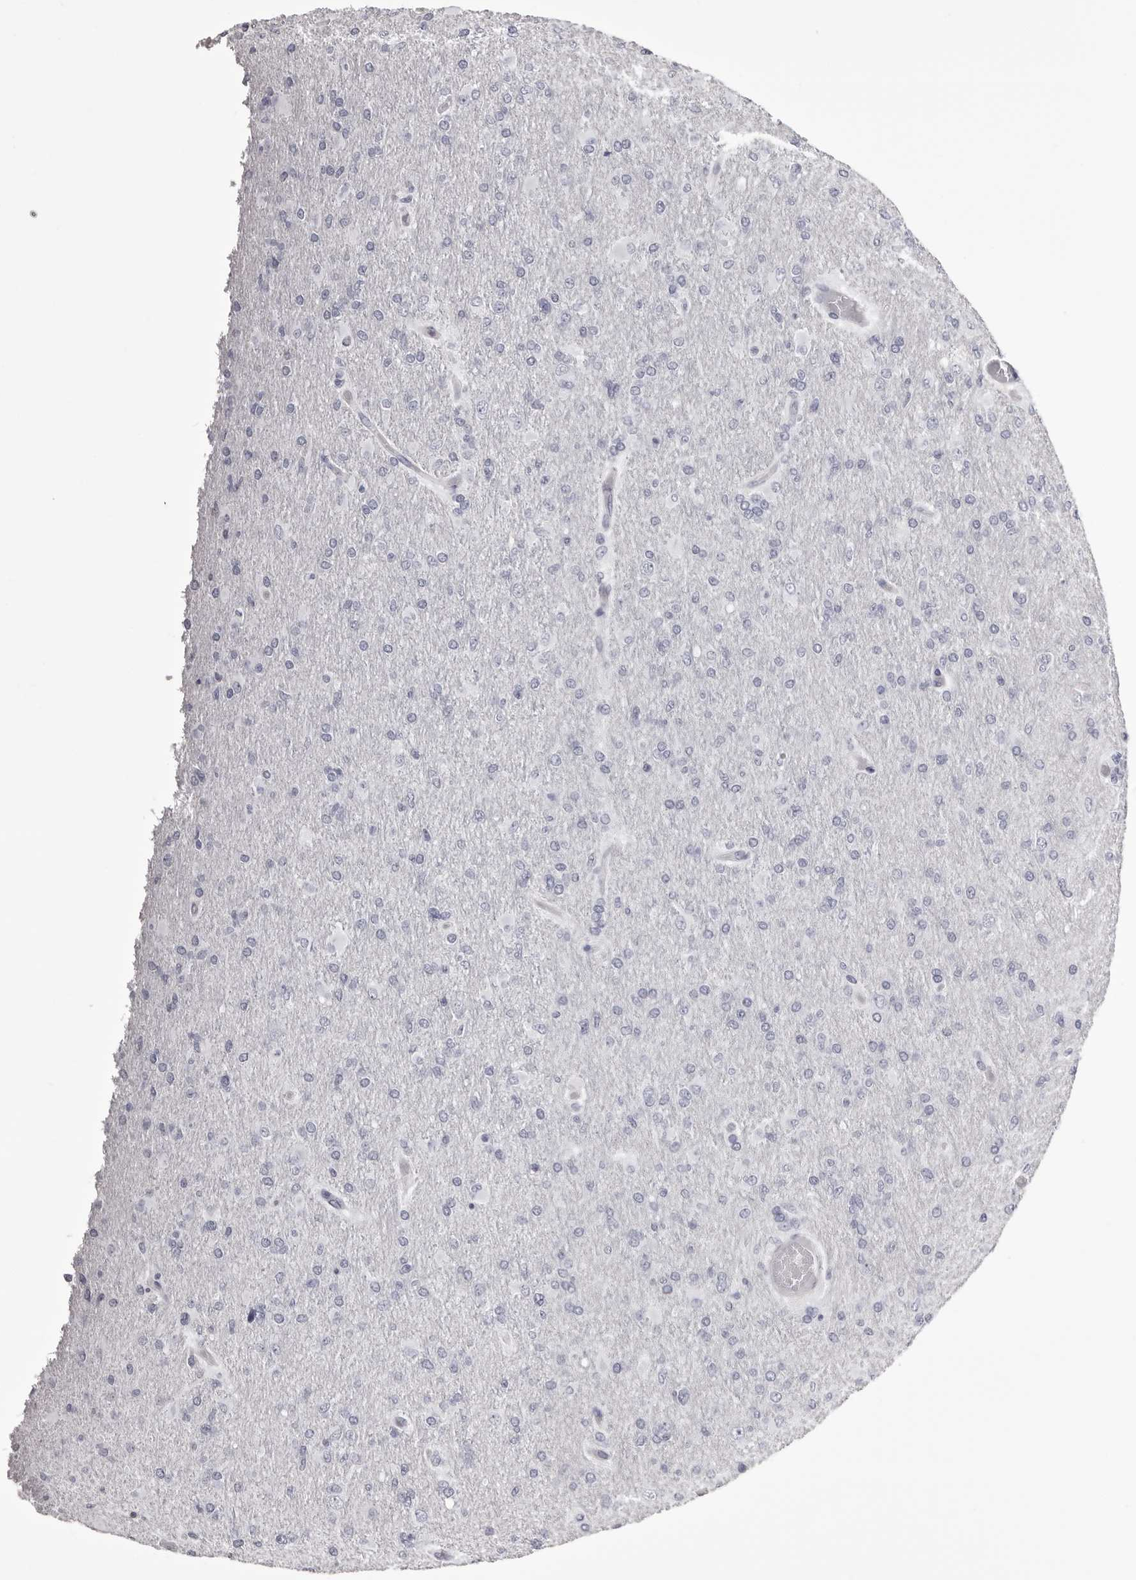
{"staining": {"intensity": "negative", "quantity": "none", "location": "none"}, "tissue": "glioma", "cell_type": "Tumor cells", "image_type": "cancer", "snomed": [{"axis": "morphology", "description": "Glioma, malignant, High grade"}, {"axis": "topography", "description": "Cerebral cortex"}], "caption": "Immunohistochemical staining of high-grade glioma (malignant) shows no significant staining in tumor cells.", "gene": "LAD1", "patient": {"sex": "female", "age": 36}}